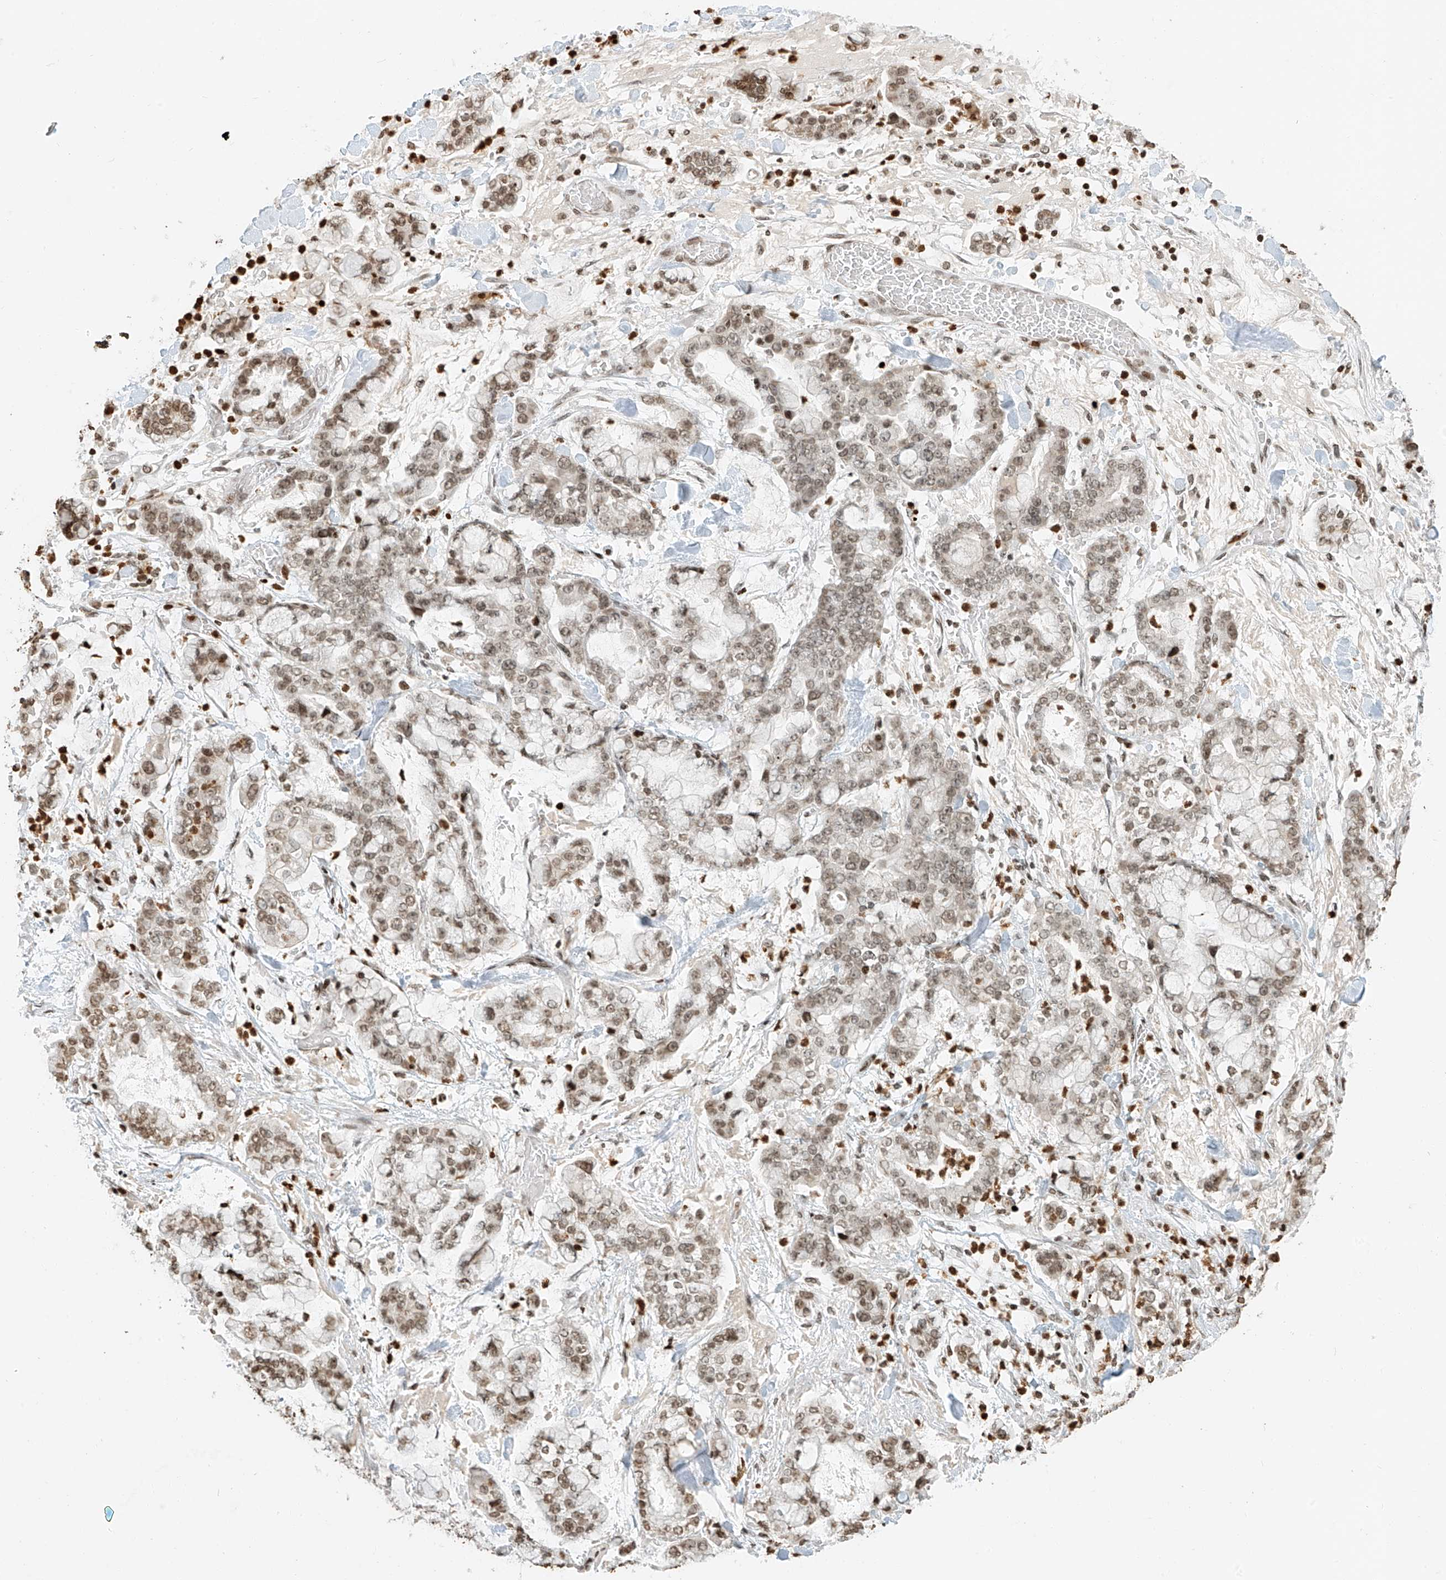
{"staining": {"intensity": "moderate", "quantity": ">75%", "location": "nuclear"}, "tissue": "stomach cancer", "cell_type": "Tumor cells", "image_type": "cancer", "snomed": [{"axis": "morphology", "description": "Normal tissue, NOS"}, {"axis": "morphology", "description": "Adenocarcinoma, NOS"}, {"axis": "topography", "description": "Stomach, upper"}, {"axis": "topography", "description": "Stomach"}], "caption": "Immunohistochemistry image of neoplastic tissue: stomach cancer stained using immunohistochemistry reveals medium levels of moderate protein expression localized specifically in the nuclear of tumor cells, appearing as a nuclear brown color.", "gene": "C17orf58", "patient": {"sex": "male", "age": 76}}